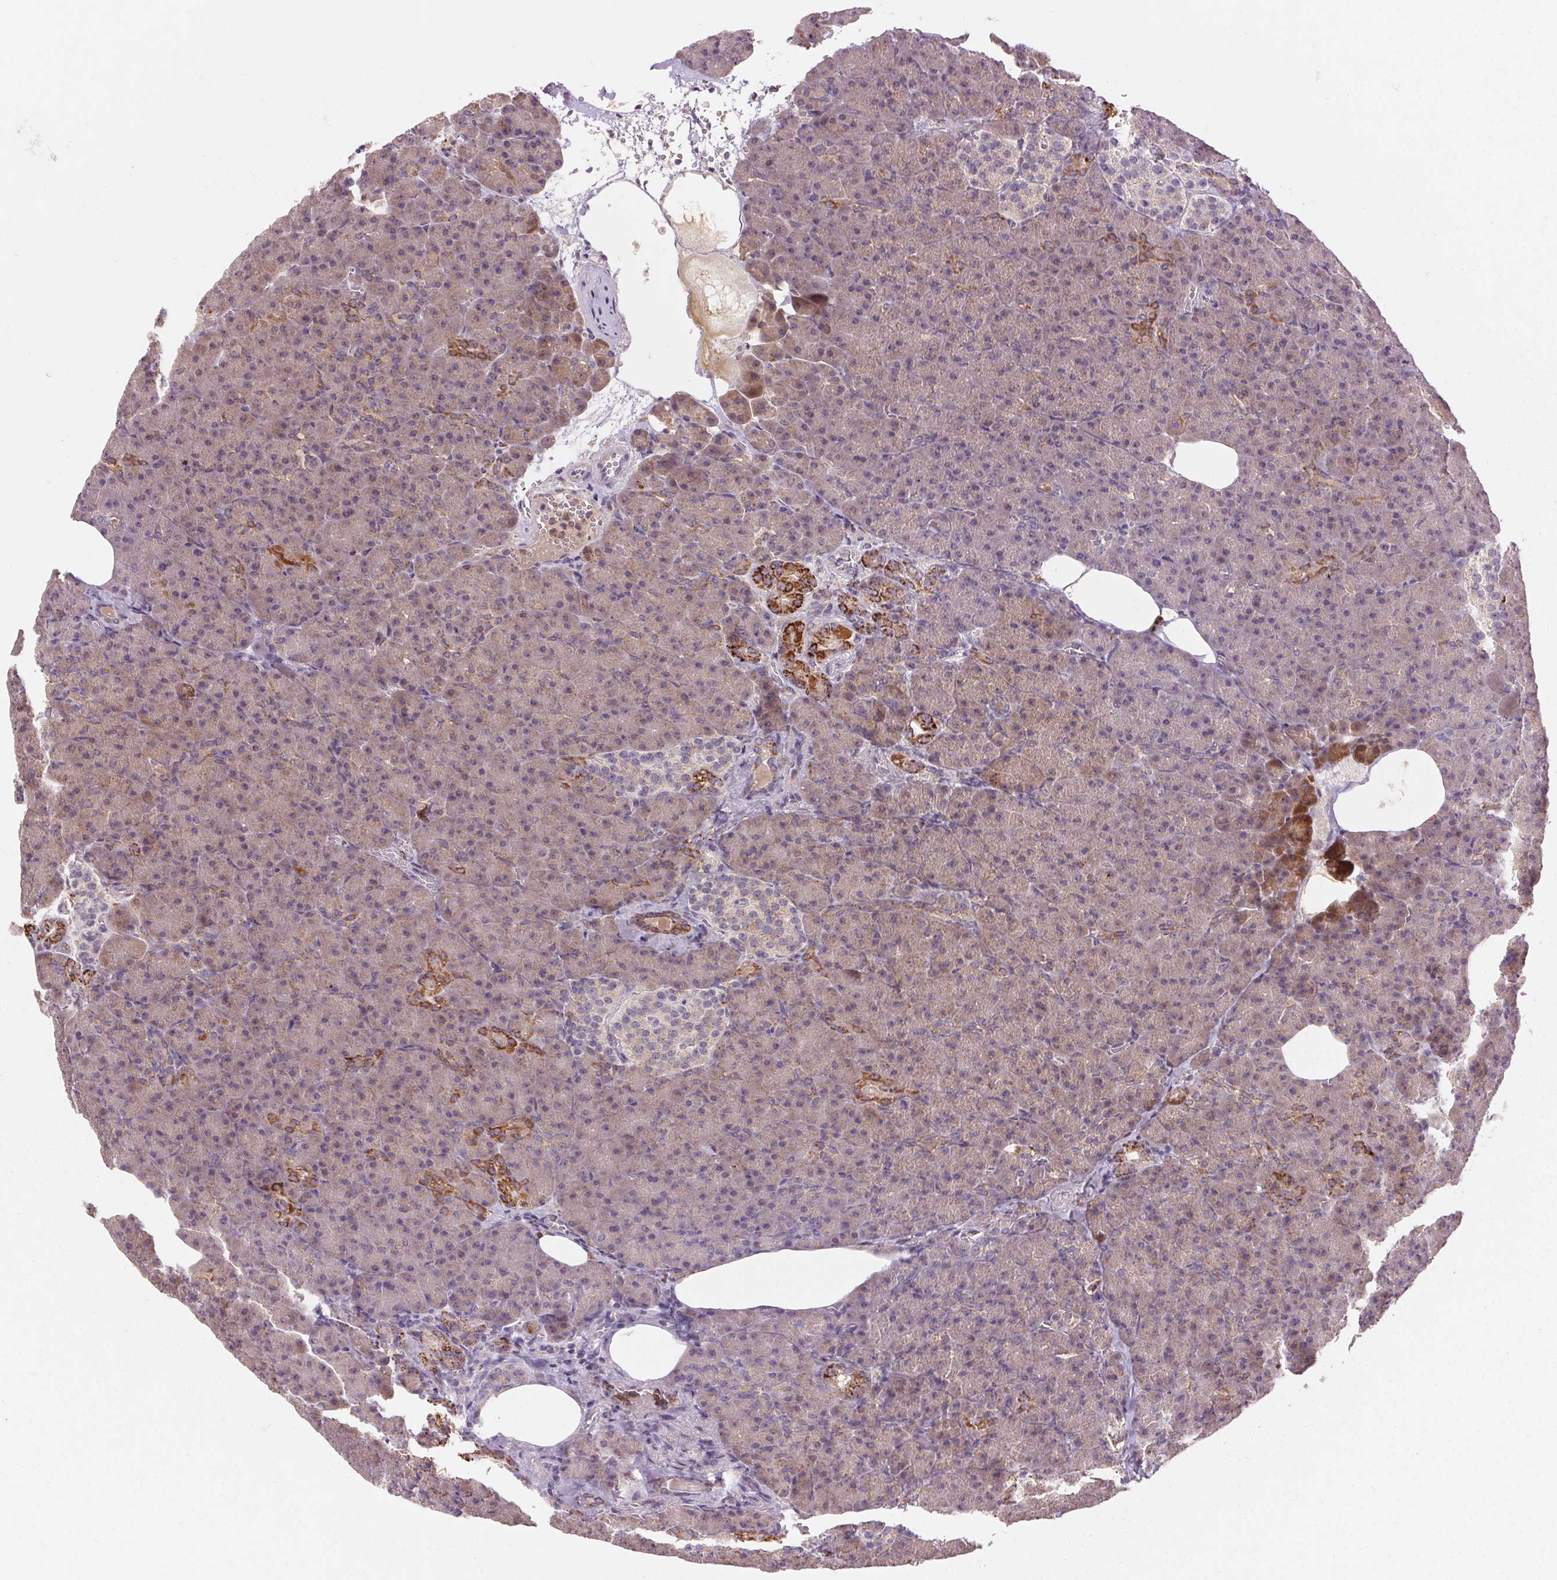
{"staining": {"intensity": "strong", "quantity": "<25%", "location": "cytoplasmic/membranous"}, "tissue": "pancreas", "cell_type": "Exocrine glandular cells", "image_type": "normal", "snomed": [{"axis": "morphology", "description": "Normal tissue, NOS"}, {"axis": "topography", "description": "Pancreas"}], "caption": "There is medium levels of strong cytoplasmic/membranous expression in exocrine glandular cells of unremarkable pancreas, as demonstrated by immunohistochemical staining (brown color).", "gene": "REP15", "patient": {"sex": "female", "age": 74}}